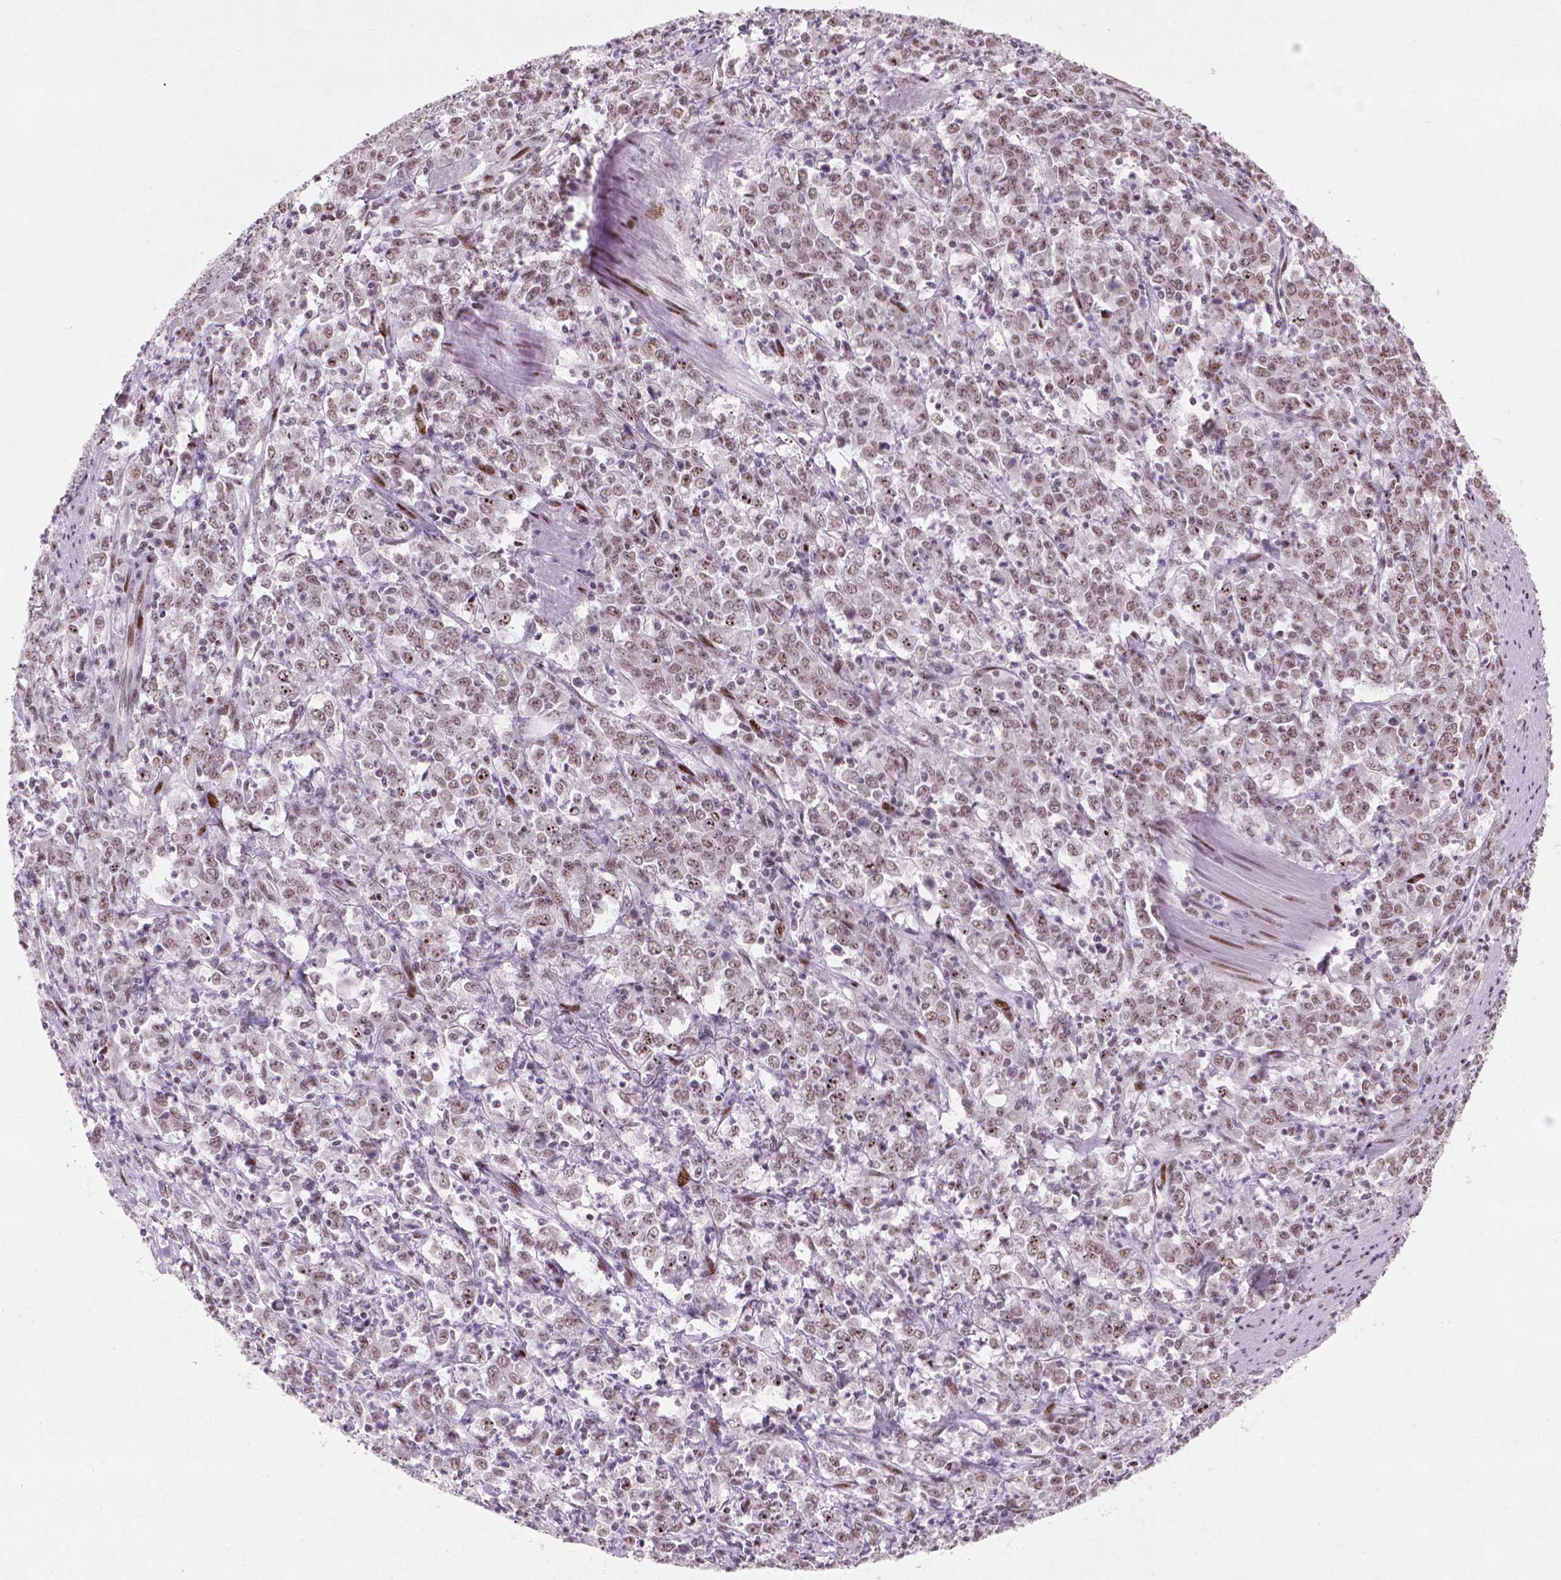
{"staining": {"intensity": "moderate", "quantity": "25%-75%", "location": "nuclear"}, "tissue": "stomach cancer", "cell_type": "Tumor cells", "image_type": "cancer", "snomed": [{"axis": "morphology", "description": "Adenocarcinoma, NOS"}, {"axis": "topography", "description": "Stomach, lower"}], "caption": "A micrograph of human stomach cancer stained for a protein displays moderate nuclear brown staining in tumor cells.", "gene": "HES7", "patient": {"sex": "female", "age": 71}}